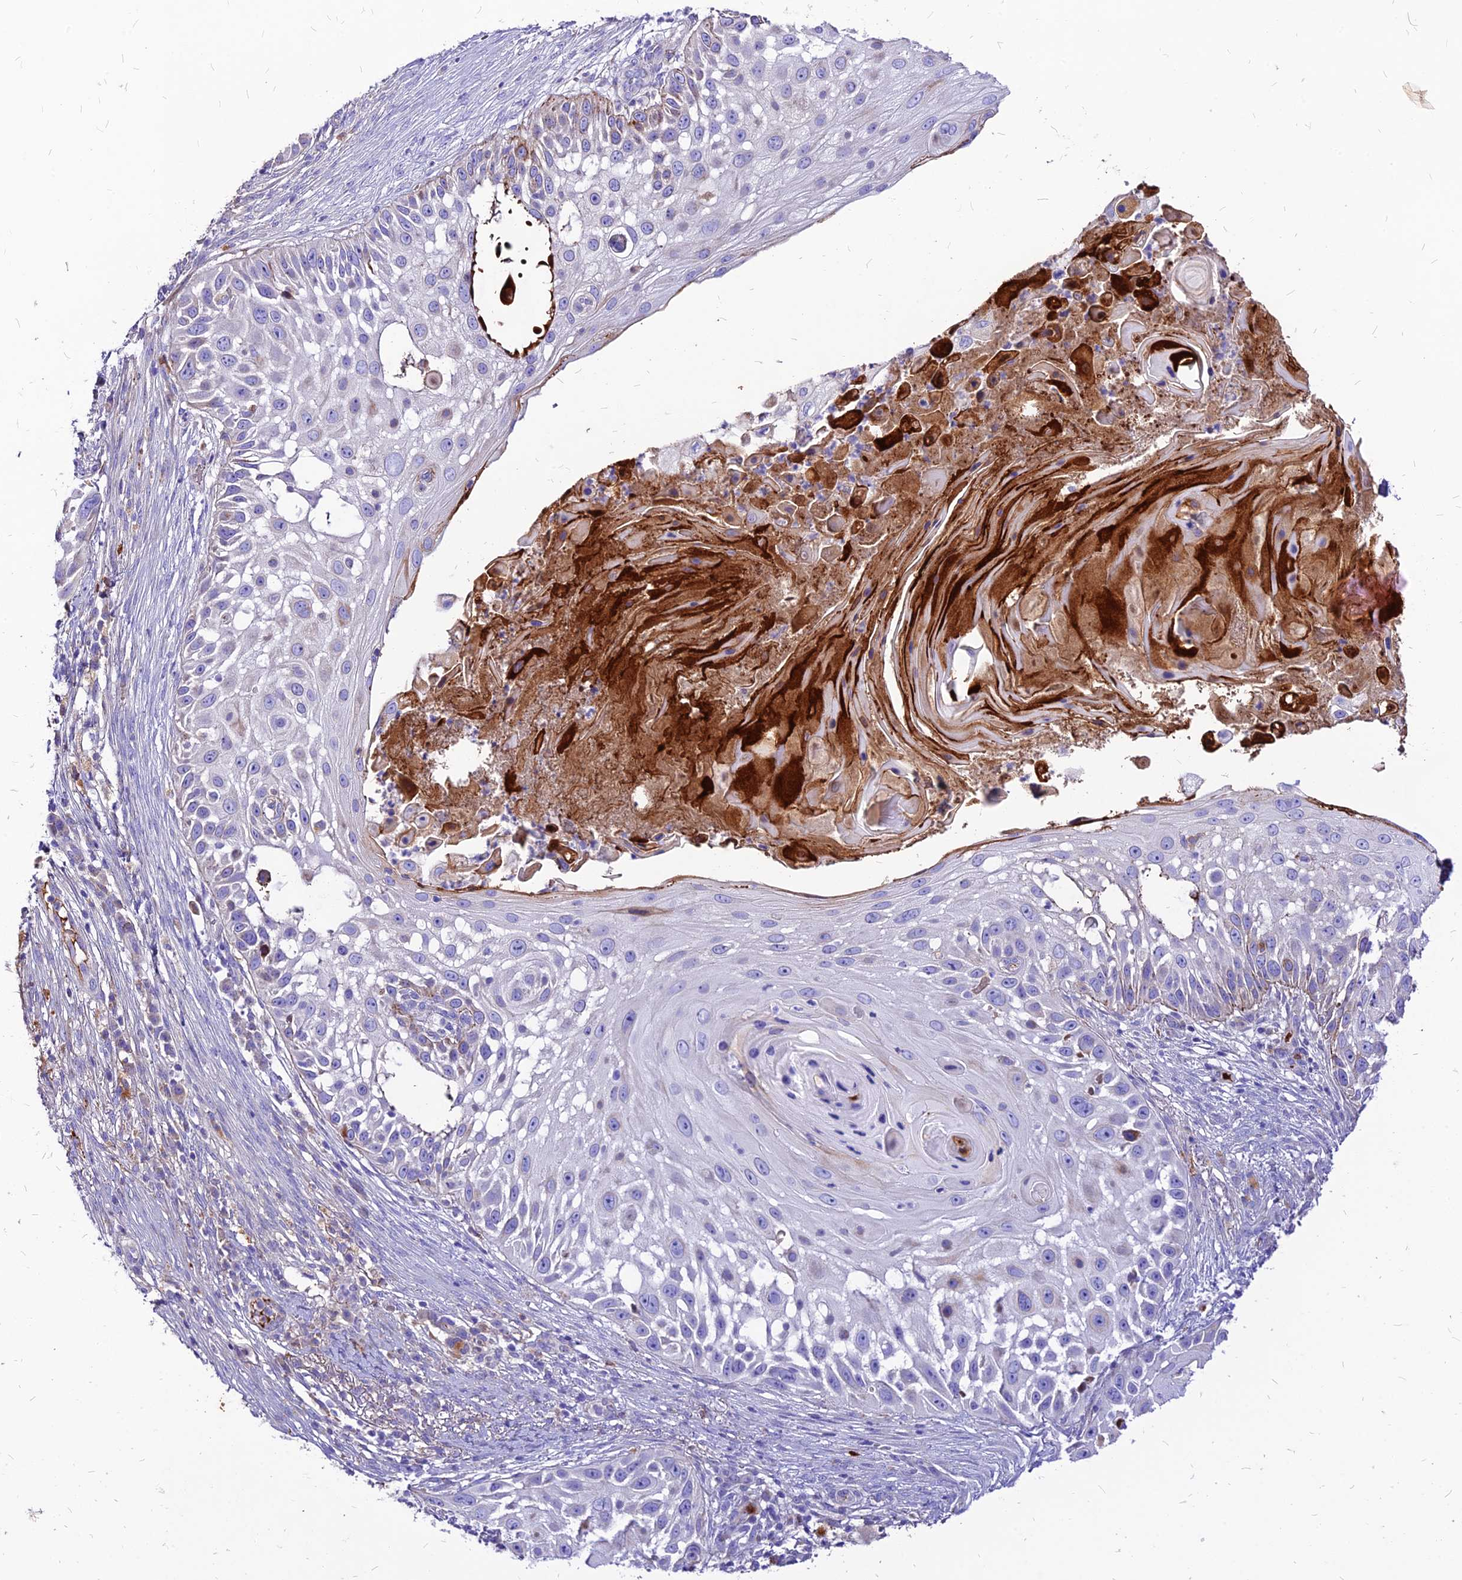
{"staining": {"intensity": "negative", "quantity": "none", "location": "none"}, "tissue": "skin cancer", "cell_type": "Tumor cells", "image_type": "cancer", "snomed": [{"axis": "morphology", "description": "Squamous cell carcinoma, NOS"}, {"axis": "topography", "description": "Skin"}], "caption": "Immunohistochemical staining of skin squamous cell carcinoma demonstrates no significant expression in tumor cells.", "gene": "RIMOC1", "patient": {"sex": "female", "age": 44}}